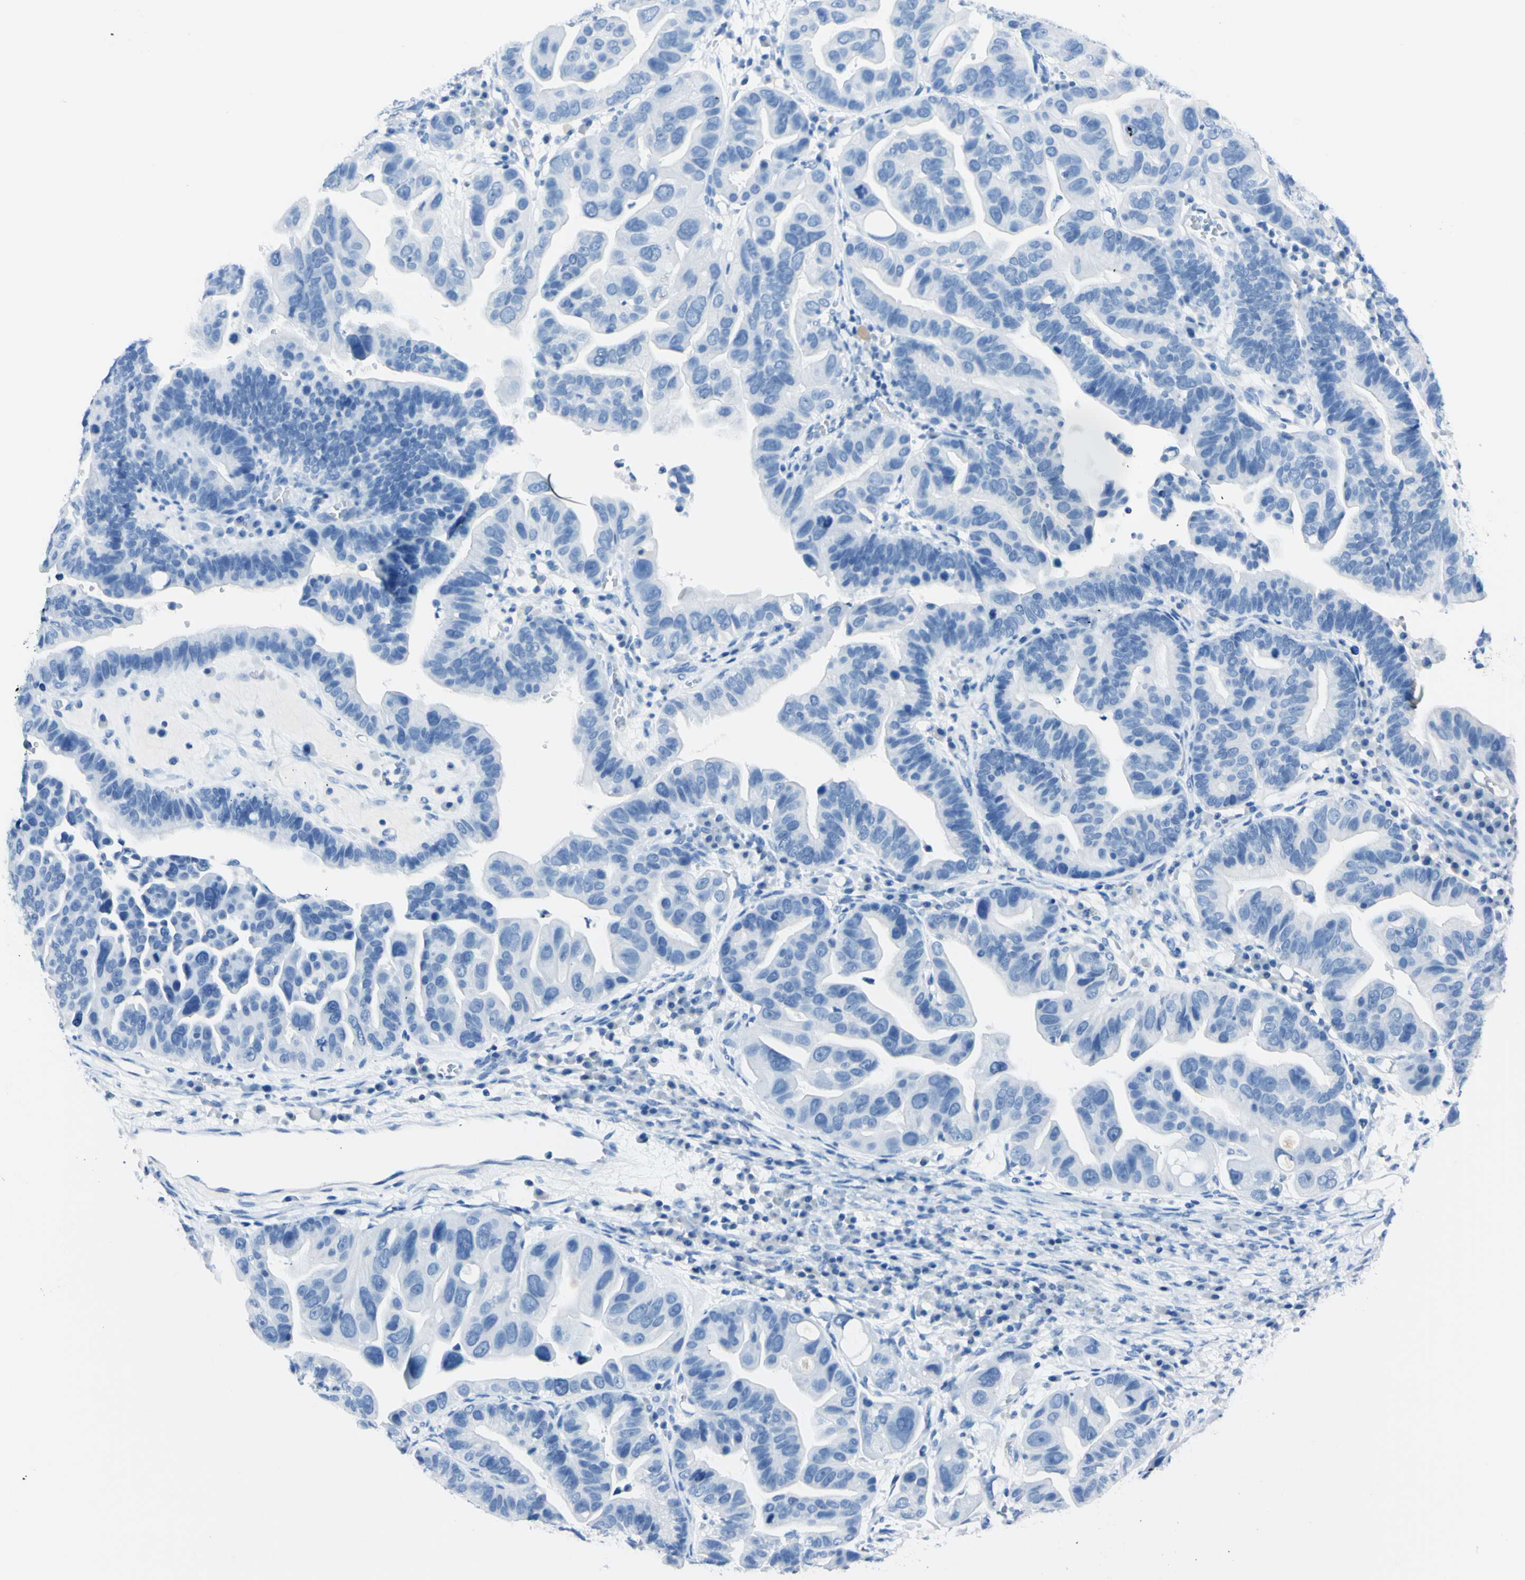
{"staining": {"intensity": "negative", "quantity": "none", "location": "none"}, "tissue": "ovarian cancer", "cell_type": "Tumor cells", "image_type": "cancer", "snomed": [{"axis": "morphology", "description": "Cystadenocarcinoma, serous, NOS"}, {"axis": "topography", "description": "Ovary"}], "caption": "A micrograph of ovarian serous cystadenocarcinoma stained for a protein reveals no brown staining in tumor cells. The staining is performed using DAB brown chromogen with nuclei counter-stained in using hematoxylin.", "gene": "FOLH1", "patient": {"sex": "female", "age": 56}}